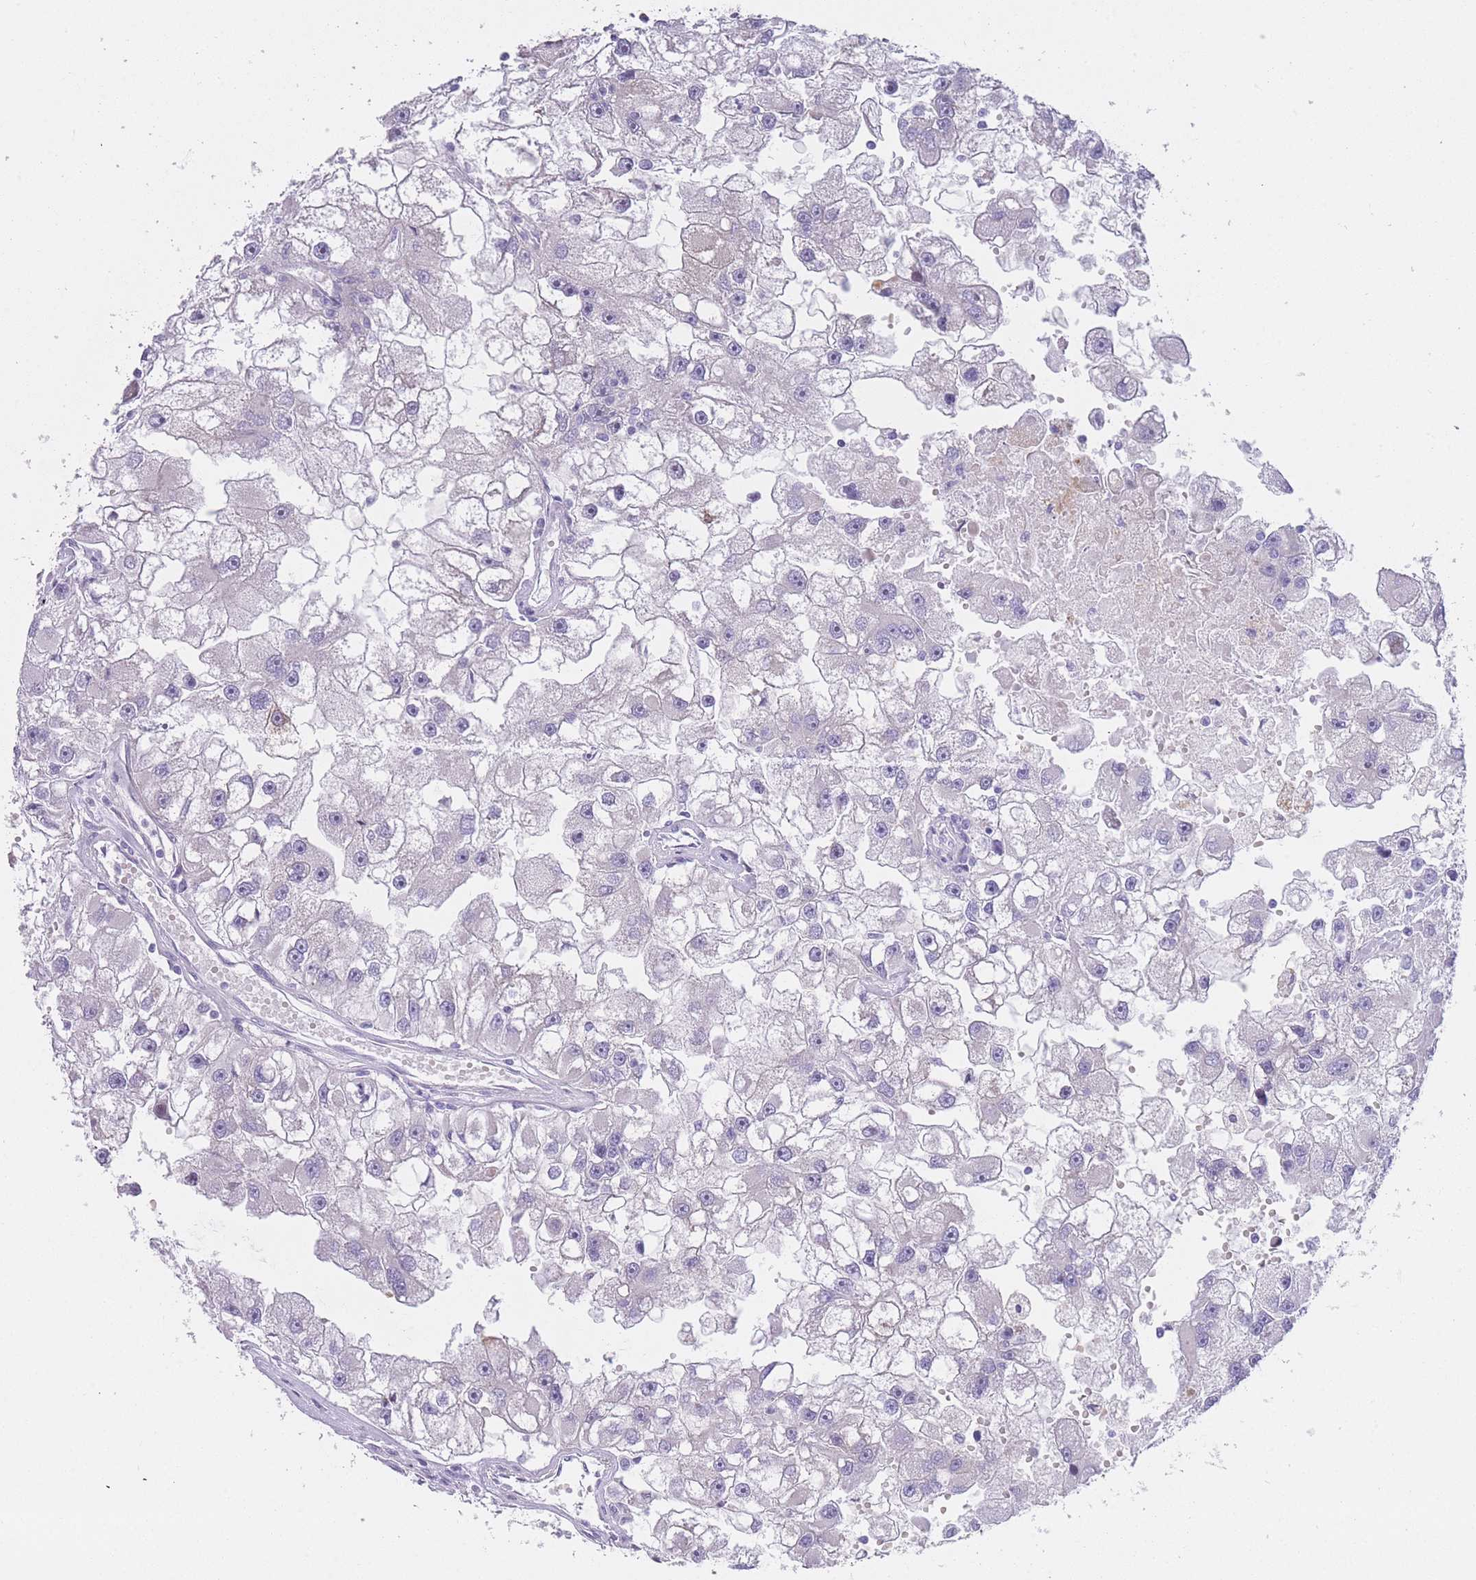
{"staining": {"intensity": "negative", "quantity": "none", "location": "none"}, "tissue": "renal cancer", "cell_type": "Tumor cells", "image_type": "cancer", "snomed": [{"axis": "morphology", "description": "Adenocarcinoma, NOS"}, {"axis": "topography", "description": "Kidney"}], "caption": "Renal cancer (adenocarcinoma) was stained to show a protein in brown. There is no significant expression in tumor cells. (DAB immunohistochemistry visualized using brightfield microscopy, high magnification).", "gene": "IMPG1", "patient": {"sex": "male", "age": 63}}